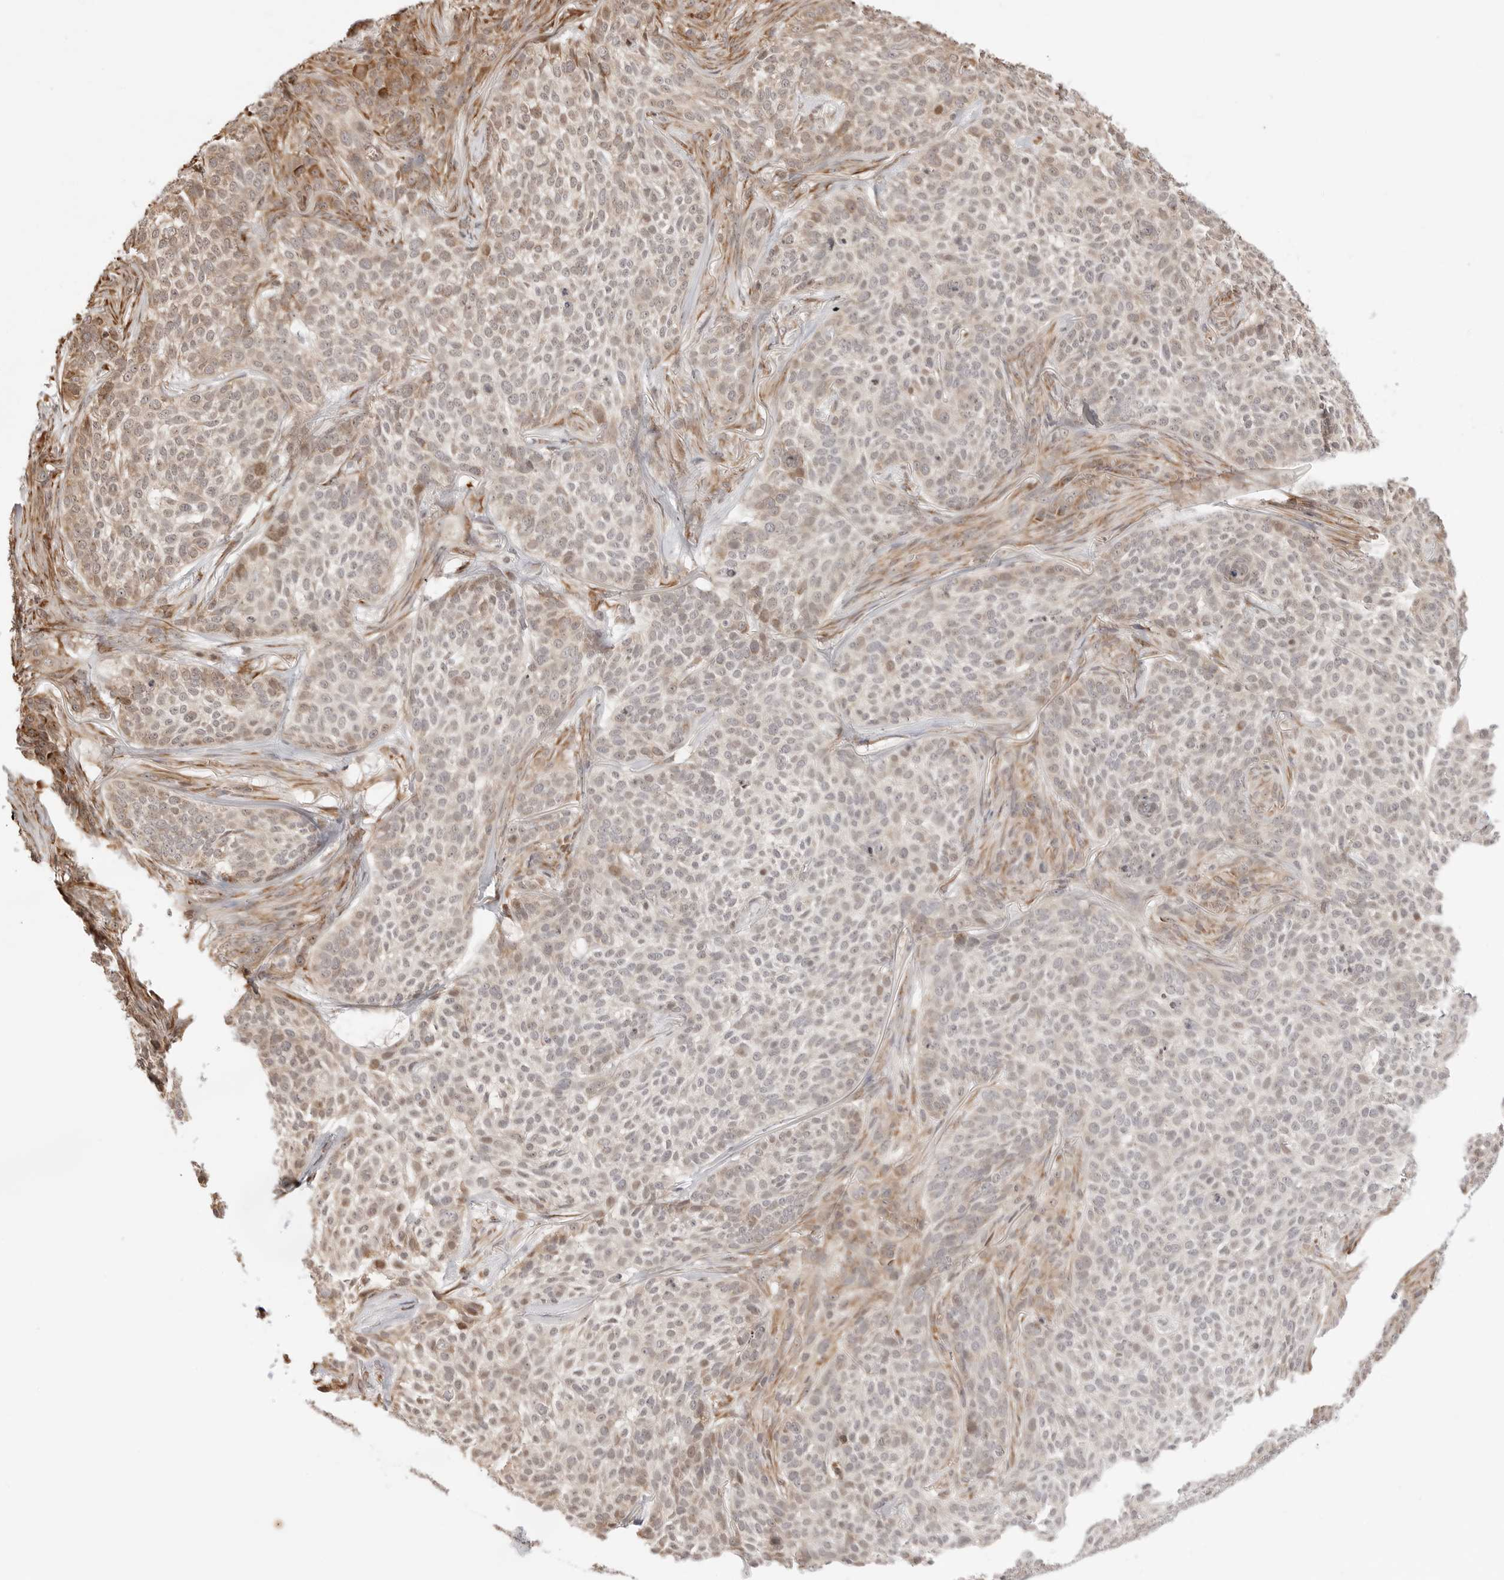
{"staining": {"intensity": "weak", "quantity": "<25%", "location": "cytoplasmic/membranous"}, "tissue": "skin cancer", "cell_type": "Tumor cells", "image_type": "cancer", "snomed": [{"axis": "morphology", "description": "Basal cell carcinoma"}, {"axis": "topography", "description": "Skin"}], "caption": "Skin basal cell carcinoma was stained to show a protein in brown. There is no significant staining in tumor cells.", "gene": "FKBP14", "patient": {"sex": "female", "age": 64}}